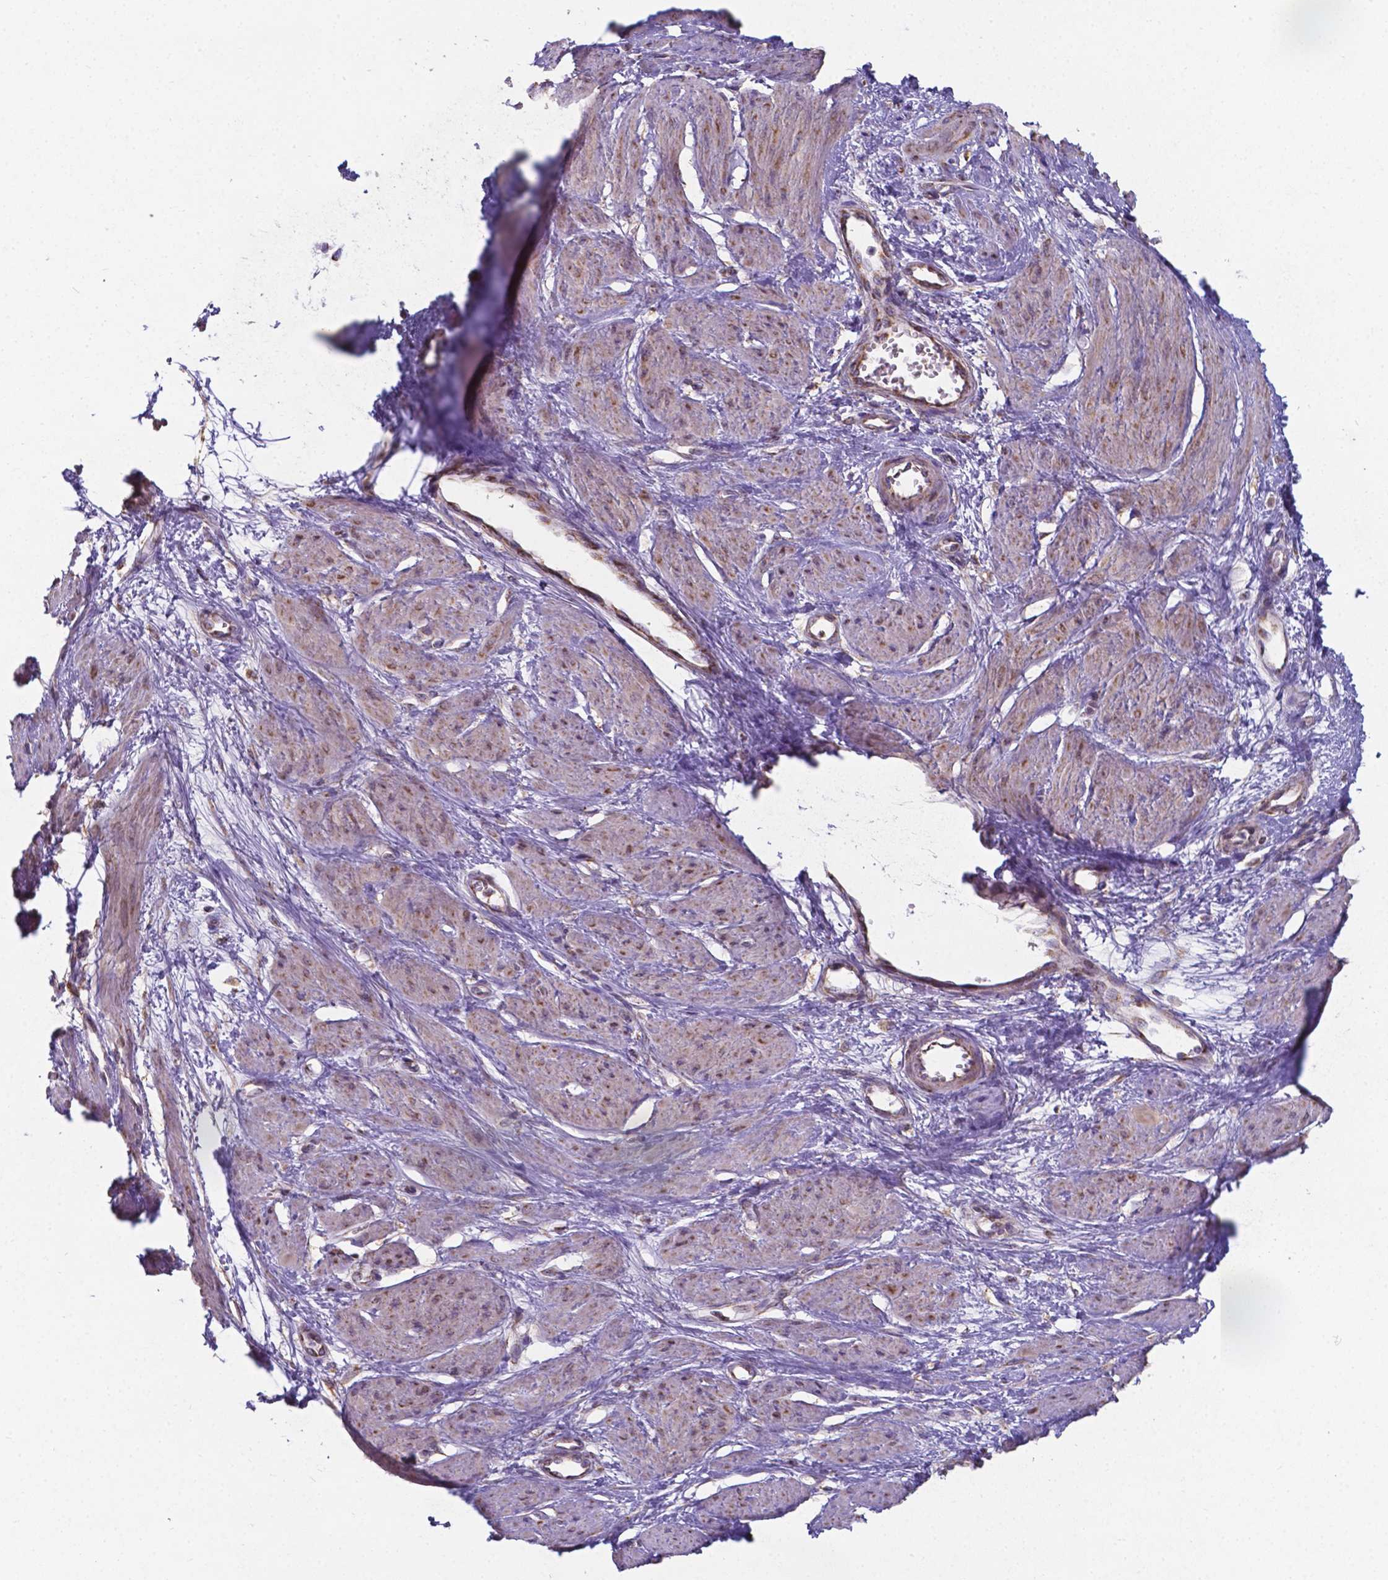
{"staining": {"intensity": "weak", "quantity": "<25%", "location": "cytoplasmic/membranous"}, "tissue": "smooth muscle", "cell_type": "Smooth muscle cells", "image_type": "normal", "snomed": [{"axis": "morphology", "description": "Normal tissue, NOS"}, {"axis": "topography", "description": "Smooth muscle"}, {"axis": "topography", "description": "Uterus"}], "caption": "Human smooth muscle stained for a protein using IHC reveals no positivity in smooth muscle cells.", "gene": "FAM114A1", "patient": {"sex": "female", "age": 39}}